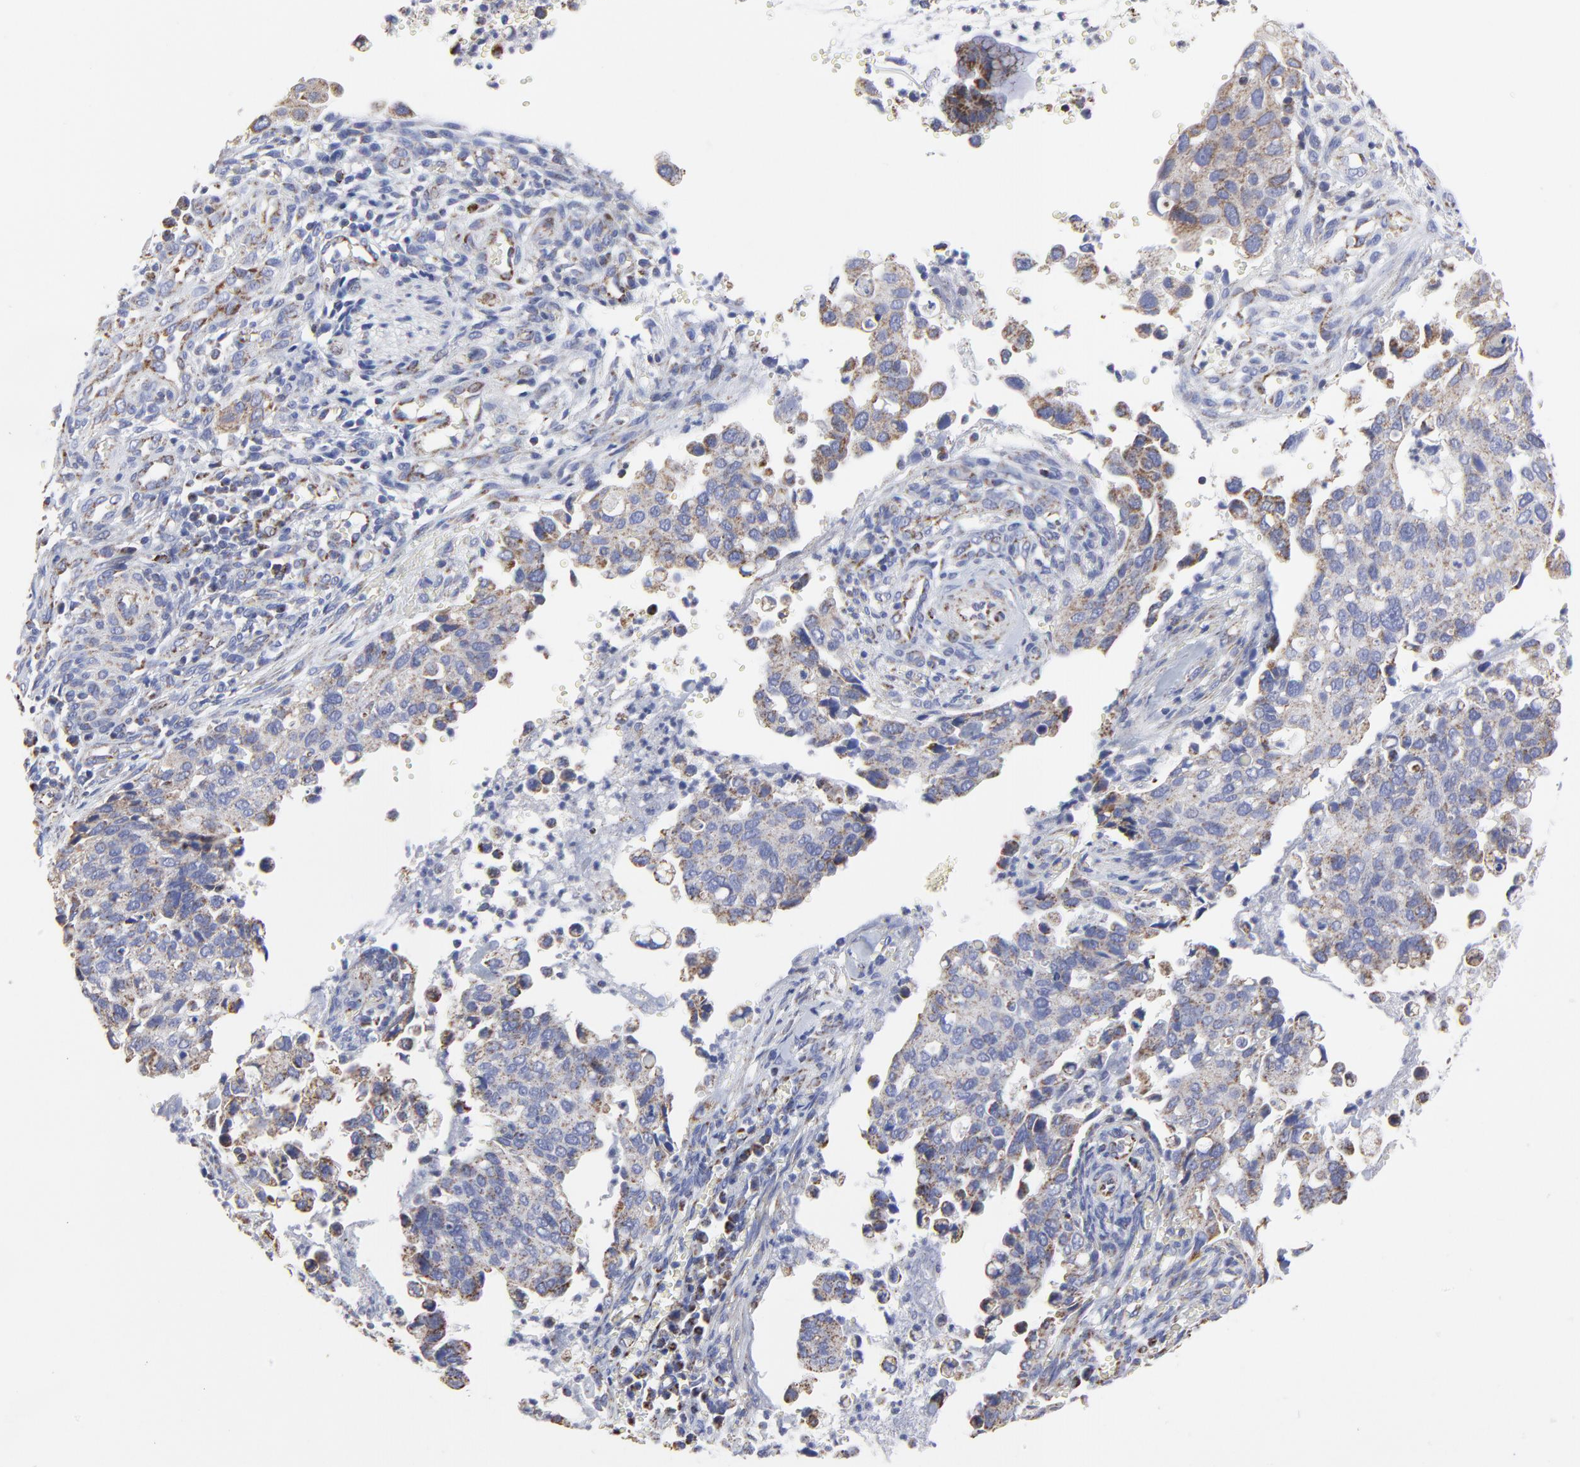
{"staining": {"intensity": "weak", "quantity": "25%-75%", "location": "cytoplasmic/membranous"}, "tissue": "cervical cancer", "cell_type": "Tumor cells", "image_type": "cancer", "snomed": [{"axis": "morphology", "description": "Normal tissue, NOS"}, {"axis": "morphology", "description": "Squamous cell carcinoma, NOS"}, {"axis": "topography", "description": "Cervix"}], "caption": "Immunohistochemistry (IHC) image of neoplastic tissue: squamous cell carcinoma (cervical) stained using IHC demonstrates low levels of weak protein expression localized specifically in the cytoplasmic/membranous of tumor cells, appearing as a cytoplasmic/membranous brown color.", "gene": "PINK1", "patient": {"sex": "female", "age": 45}}